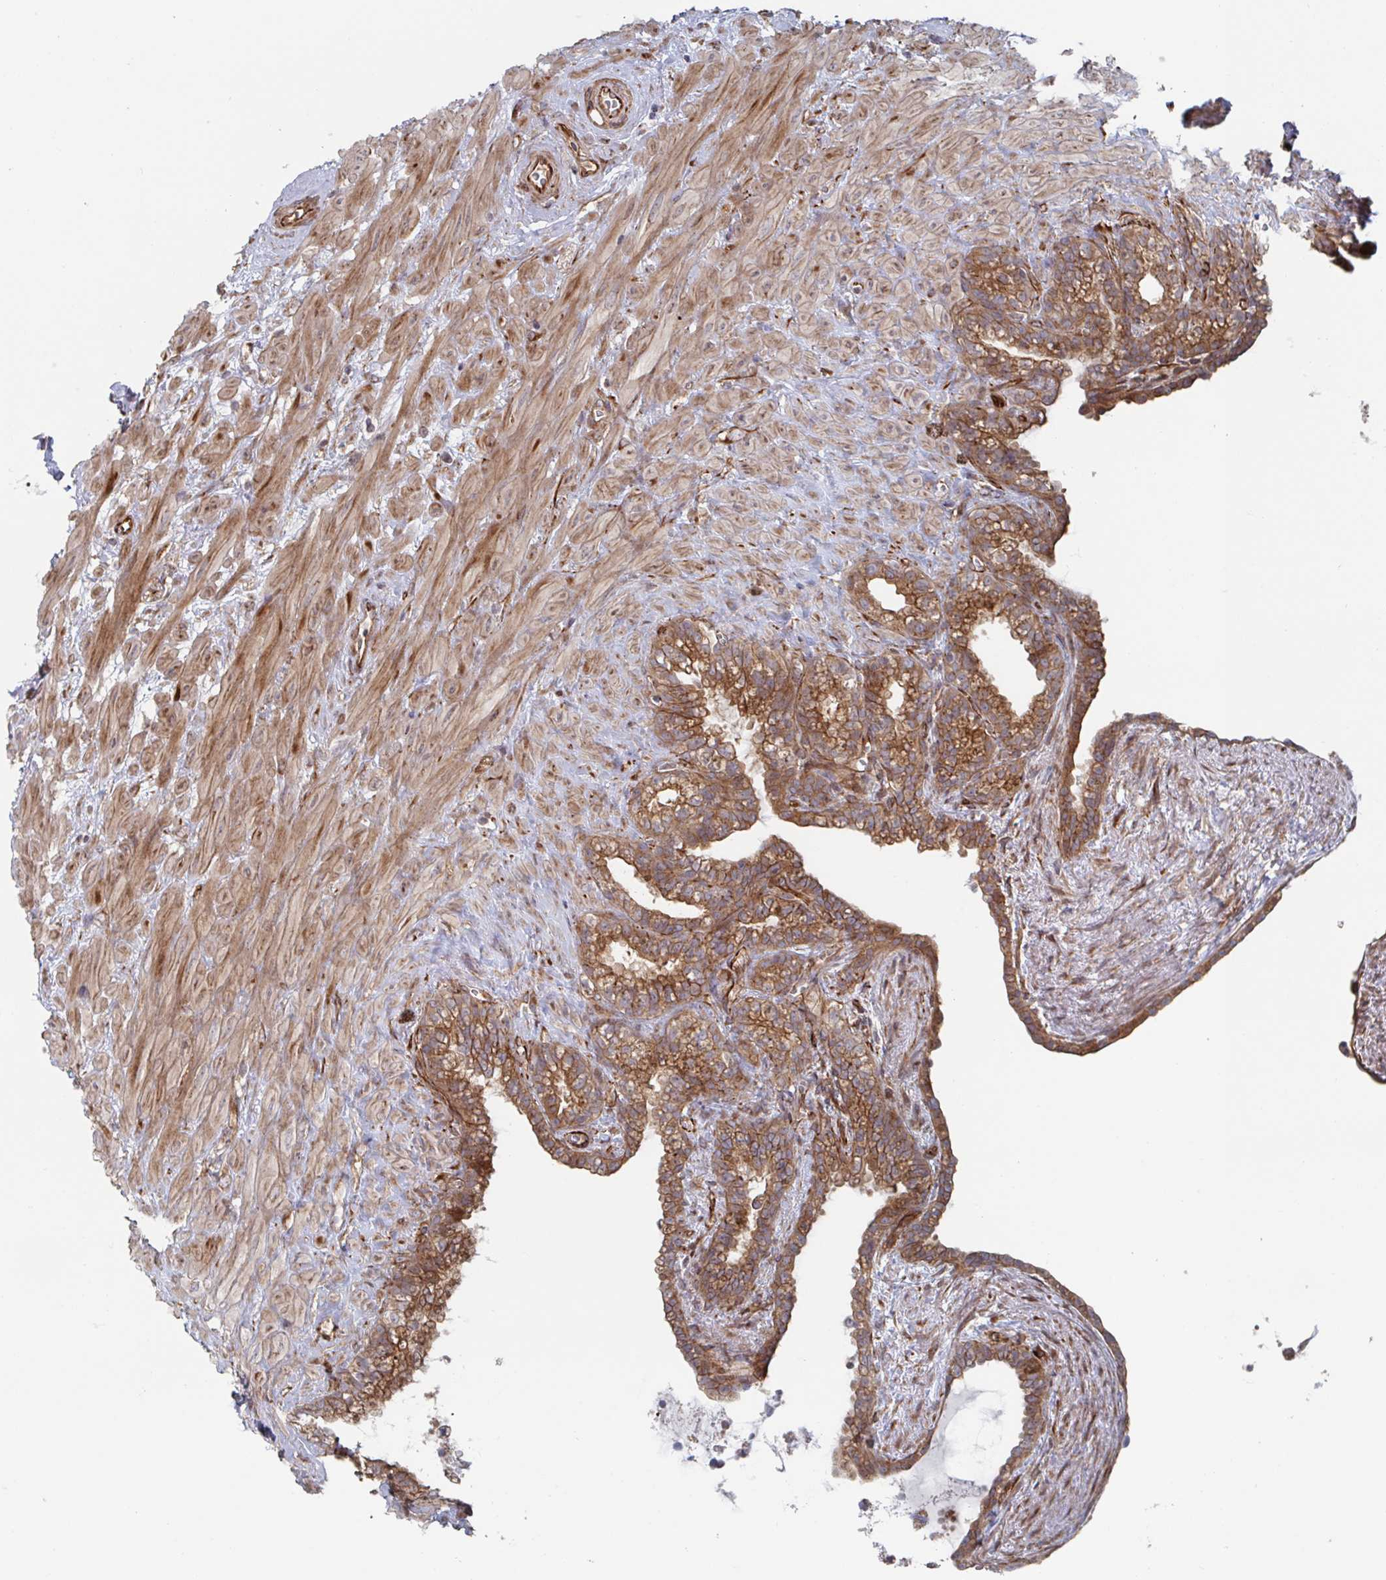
{"staining": {"intensity": "moderate", "quantity": ">75%", "location": "cytoplasmic/membranous"}, "tissue": "seminal vesicle", "cell_type": "Glandular cells", "image_type": "normal", "snomed": [{"axis": "morphology", "description": "Normal tissue, NOS"}, {"axis": "topography", "description": "Seminal veicle"}], "caption": "This photomicrograph exhibits normal seminal vesicle stained with immunohistochemistry to label a protein in brown. The cytoplasmic/membranous of glandular cells show moderate positivity for the protein. Nuclei are counter-stained blue.", "gene": "DVL3", "patient": {"sex": "male", "age": 76}}